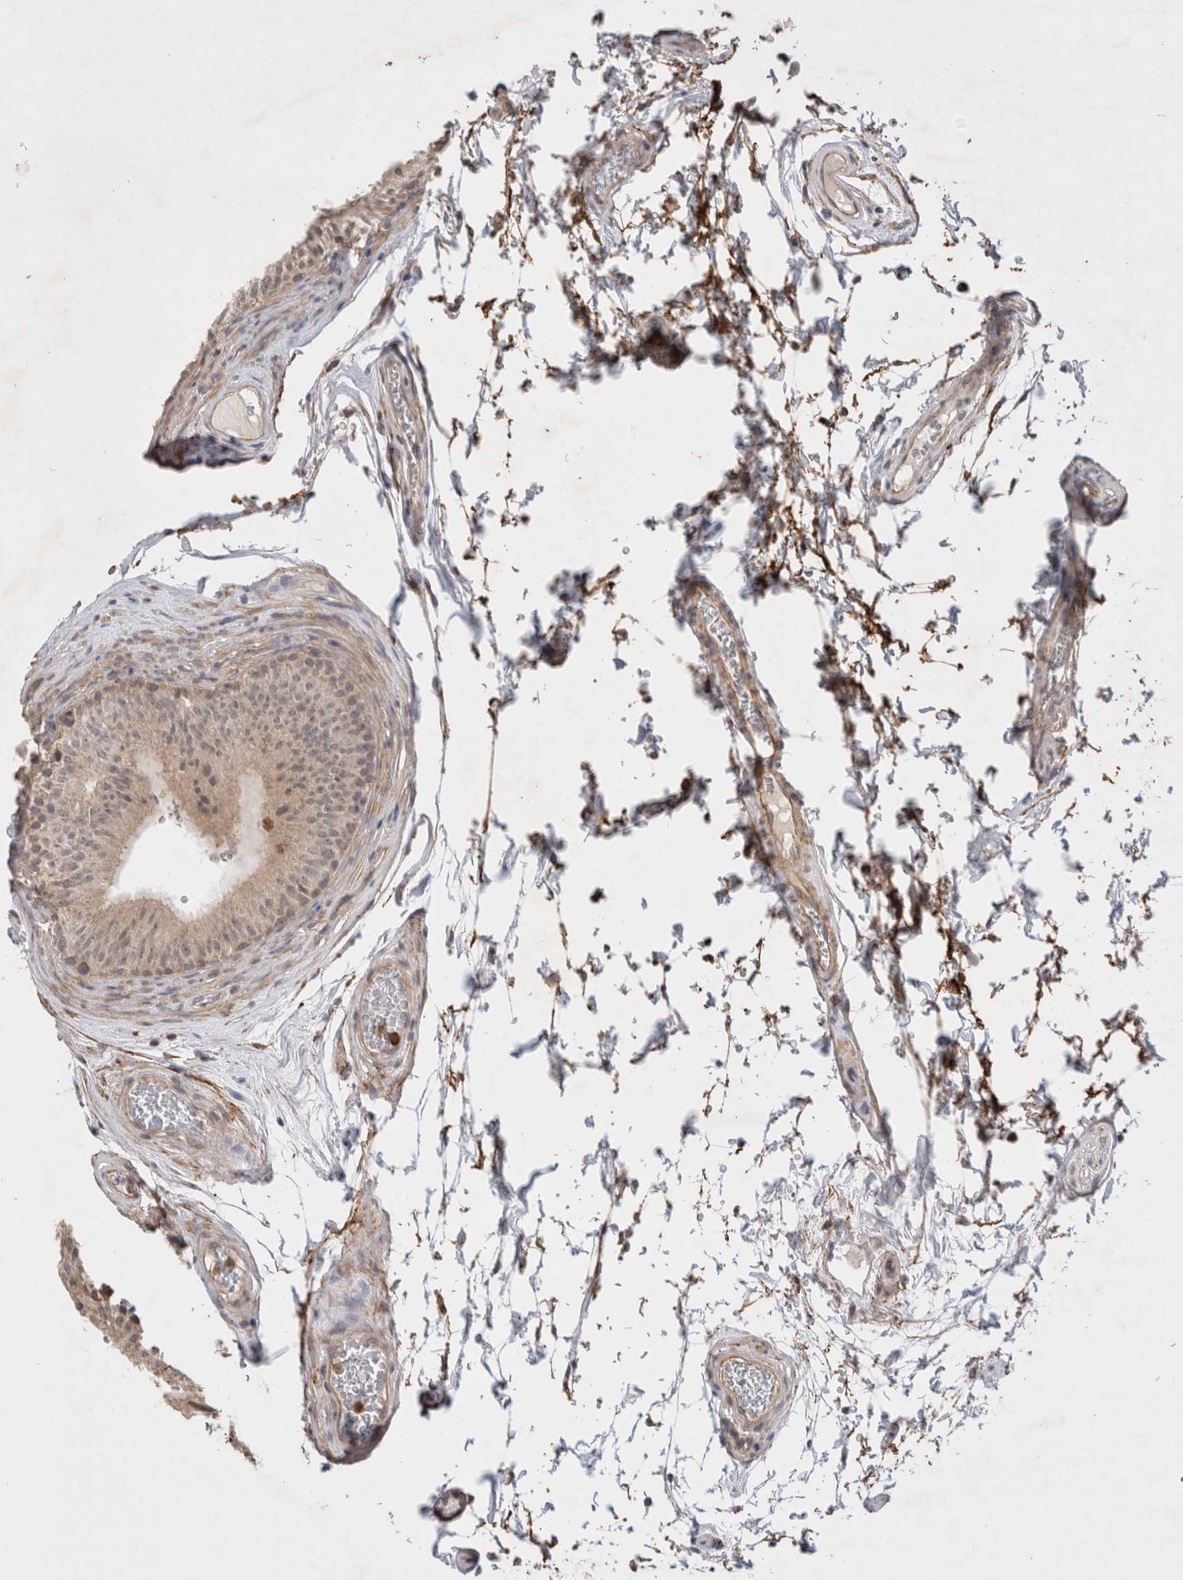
{"staining": {"intensity": "moderate", "quantity": ">75%", "location": "cytoplasmic/membranous"}, "tissue": "epididymis", "cell_type": "Glandular cells", "image_type": "normal", "snomed": [{"axis": "morphology", "description": "Normal tissue, NOS"}, {"axis": "topography", "description": "Epididymis"}], "caption": "Immunohistochemistry staining of unremarkable epididymis, which reveals medium levels of moderate cytoplasmic/membranous expression in about >75% of glandular cells indicating moderate cytoplasmic/membranous protein expression. The staining was performed using DAB (3,3'-diaminobenzidine) (brown) for protein detection and nuclei were counterstained in hematoxylin (blue).", "gene": "GSDMB", "patient": {"sex": "male", "age": 36}}